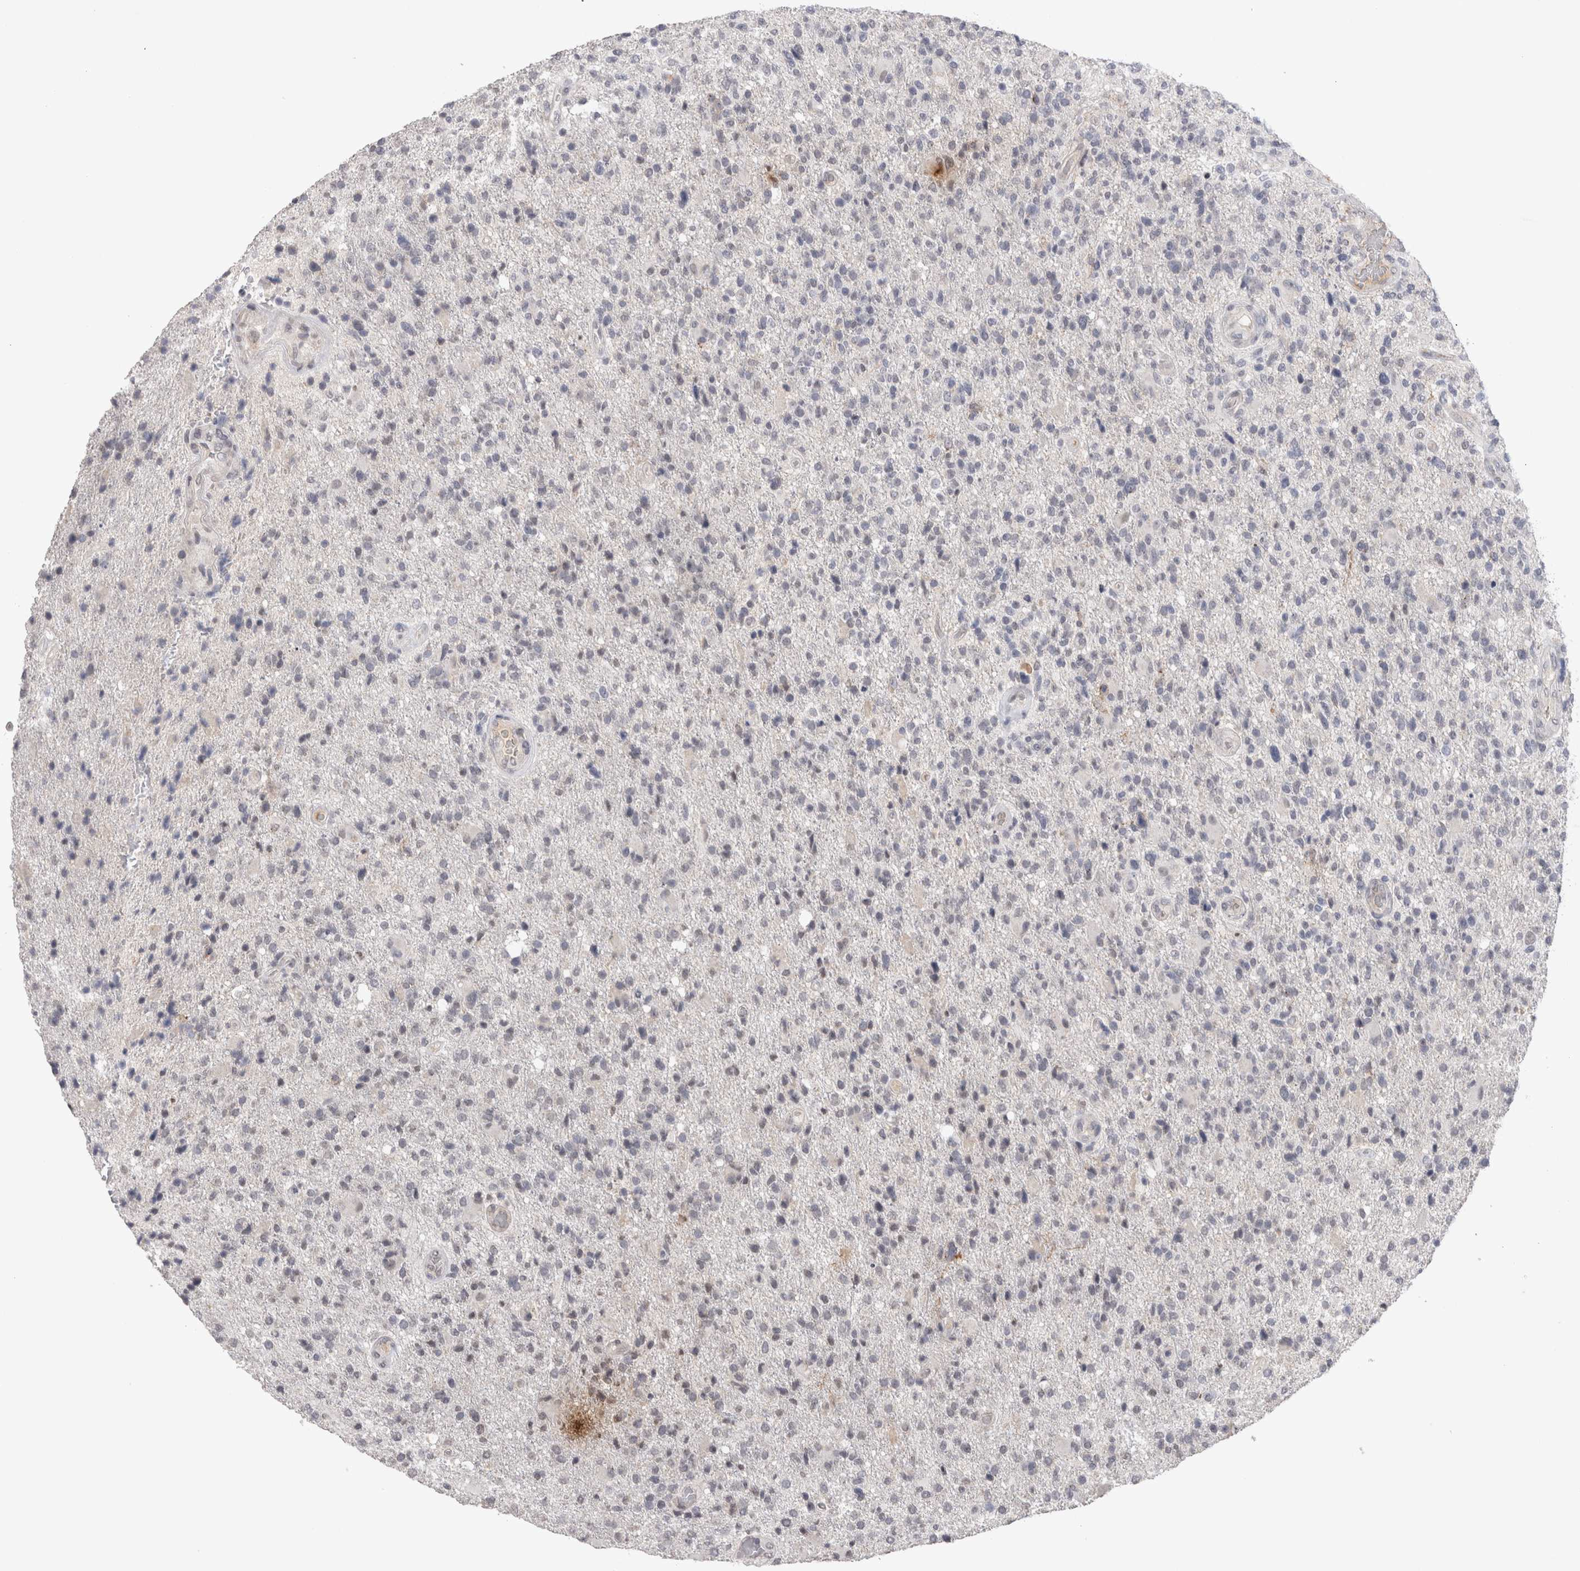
{"staining": {"intensity": "negative", "quantity": "none", "location": "none"}, "tissue": "glioma", "cell_type": "Tumor cells", "image_type": "cancer", "snomed": [{"axis": "morphology", "description": "Glioma, malignant, High grade"}, {"axis": "topography", "description": "Brain"}], "caption": "The immunohistochemistry histopathology image has no significant expression in tumor cells of malignant glioma (high-grade) tissue.", "gene": "CDH13", "patient": {"sex": "male", "age": 72}}